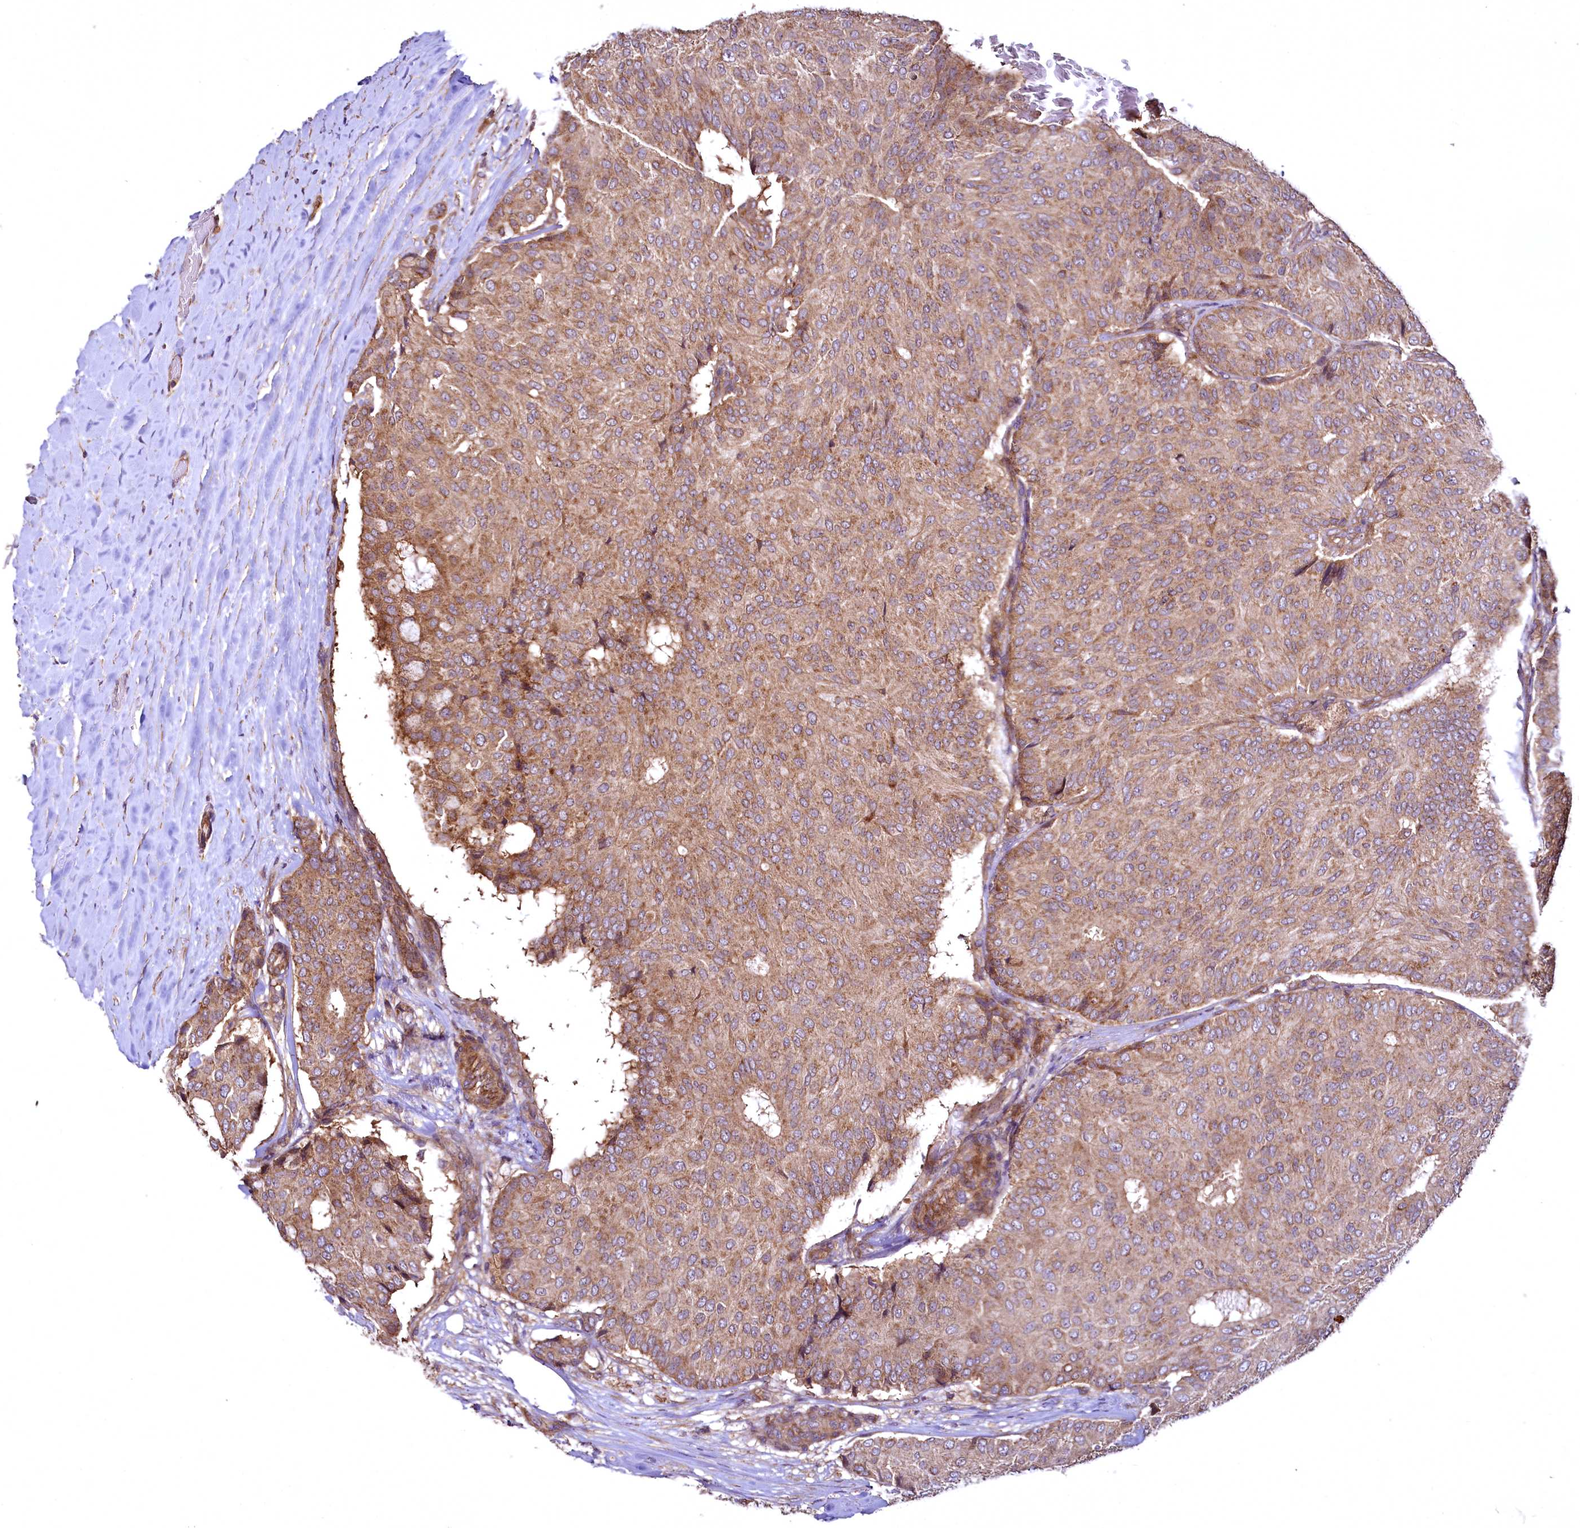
{"staining": {"intensity": "moderate", "quantity": ">75%", "location": "cytoplasmic/membranous"}, "tissue": "breast cancer", "cell_type": "Tumor cells", "image_type": "cancer", "snomed": [{"axis": "morphology", "description": "Duct carcinoma"}, {"axis": "topography", "description": "Breast"}], "caption": "Protein positivity by IHC demonstrates moderate cytoplasmic/membranous expression in approximately >75% of tumor cells in breast infiltrating ductal carcinoma.", "gene": "TBCEL", "patient": {"sex": "female", "age": 75}}